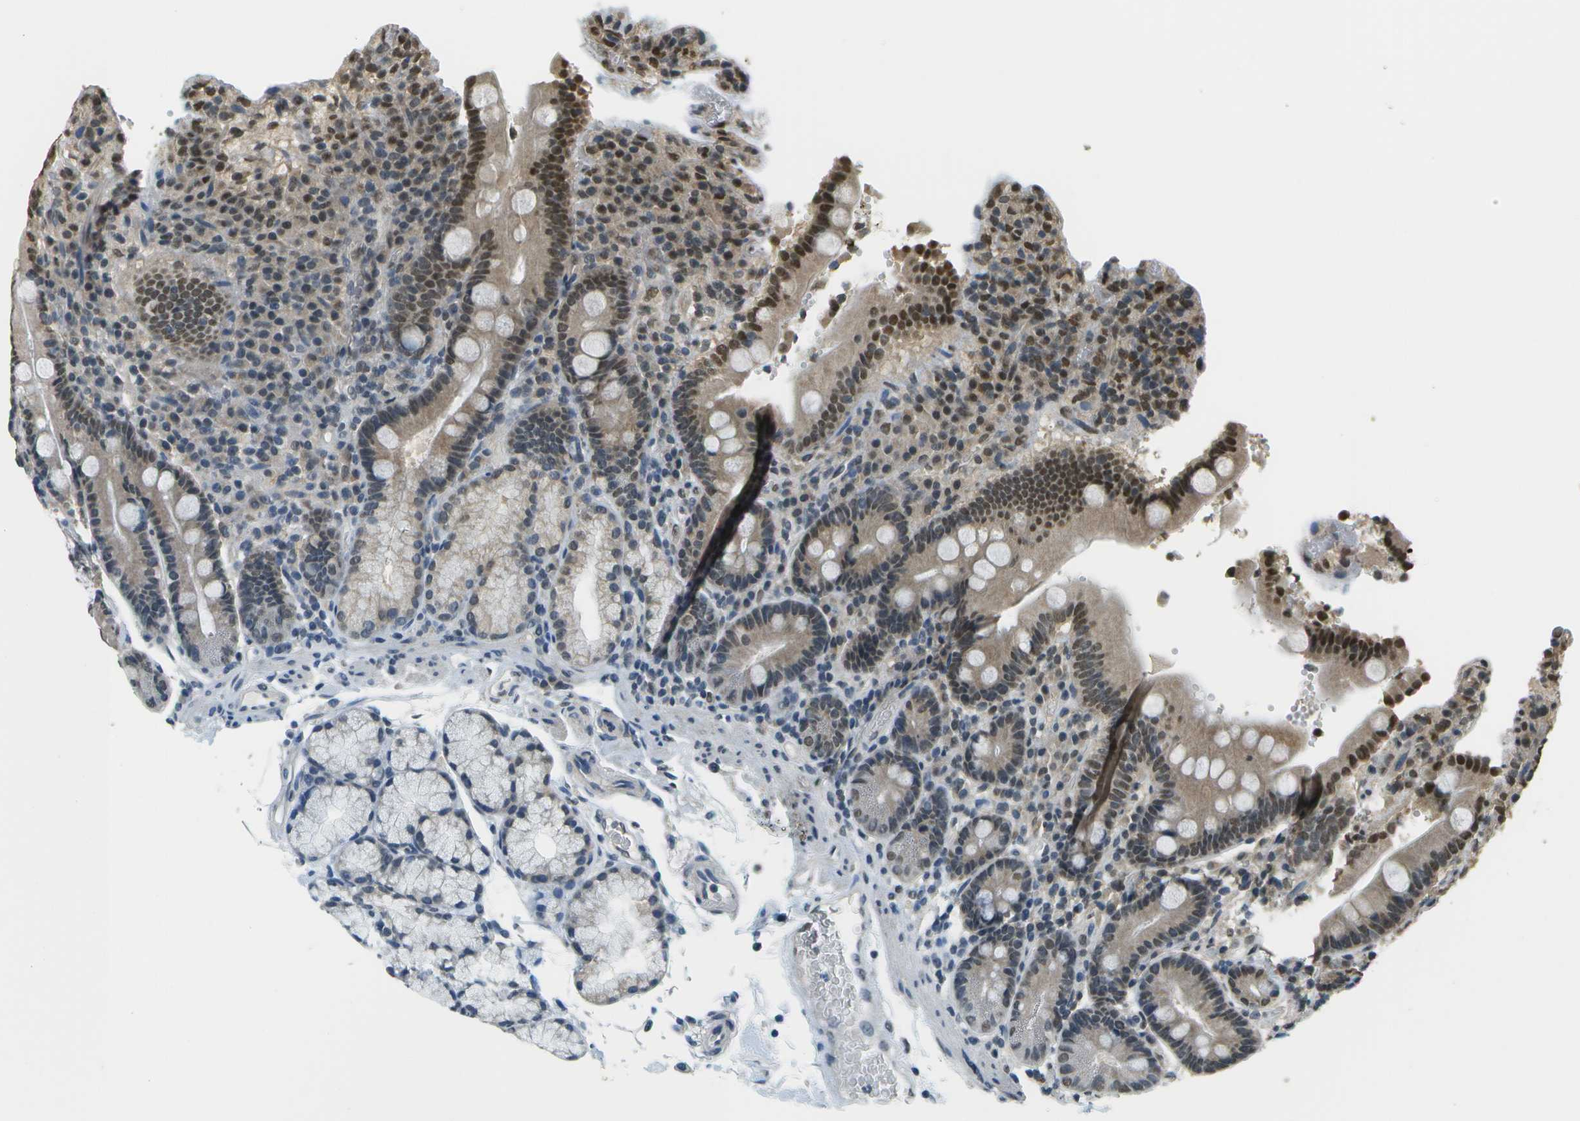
{"staining": {"intensity": "moderate", "quantity": "25%-75%", "location": "cytoplasmic/membranous,nuclear"}, "tissue": "duodenum", "cell_type": "Glandular cells", "image_type": "normal", "snomed": [{"axis": "morphology", "description": "Normal tissue, NOS"}, {"axis": "topography", "description": "Small intestine, NOS"}], "caption": "The micrograph exhibits a brown stain indicating the presence of a protein in the cytoplasmic/membranous,nuclear of glandular cells in duodenum. The protein is shown in brown color, while the nuclei are stained blue.", "gene": "ABL2", "patient": {"sex": "female", "age": 71}}